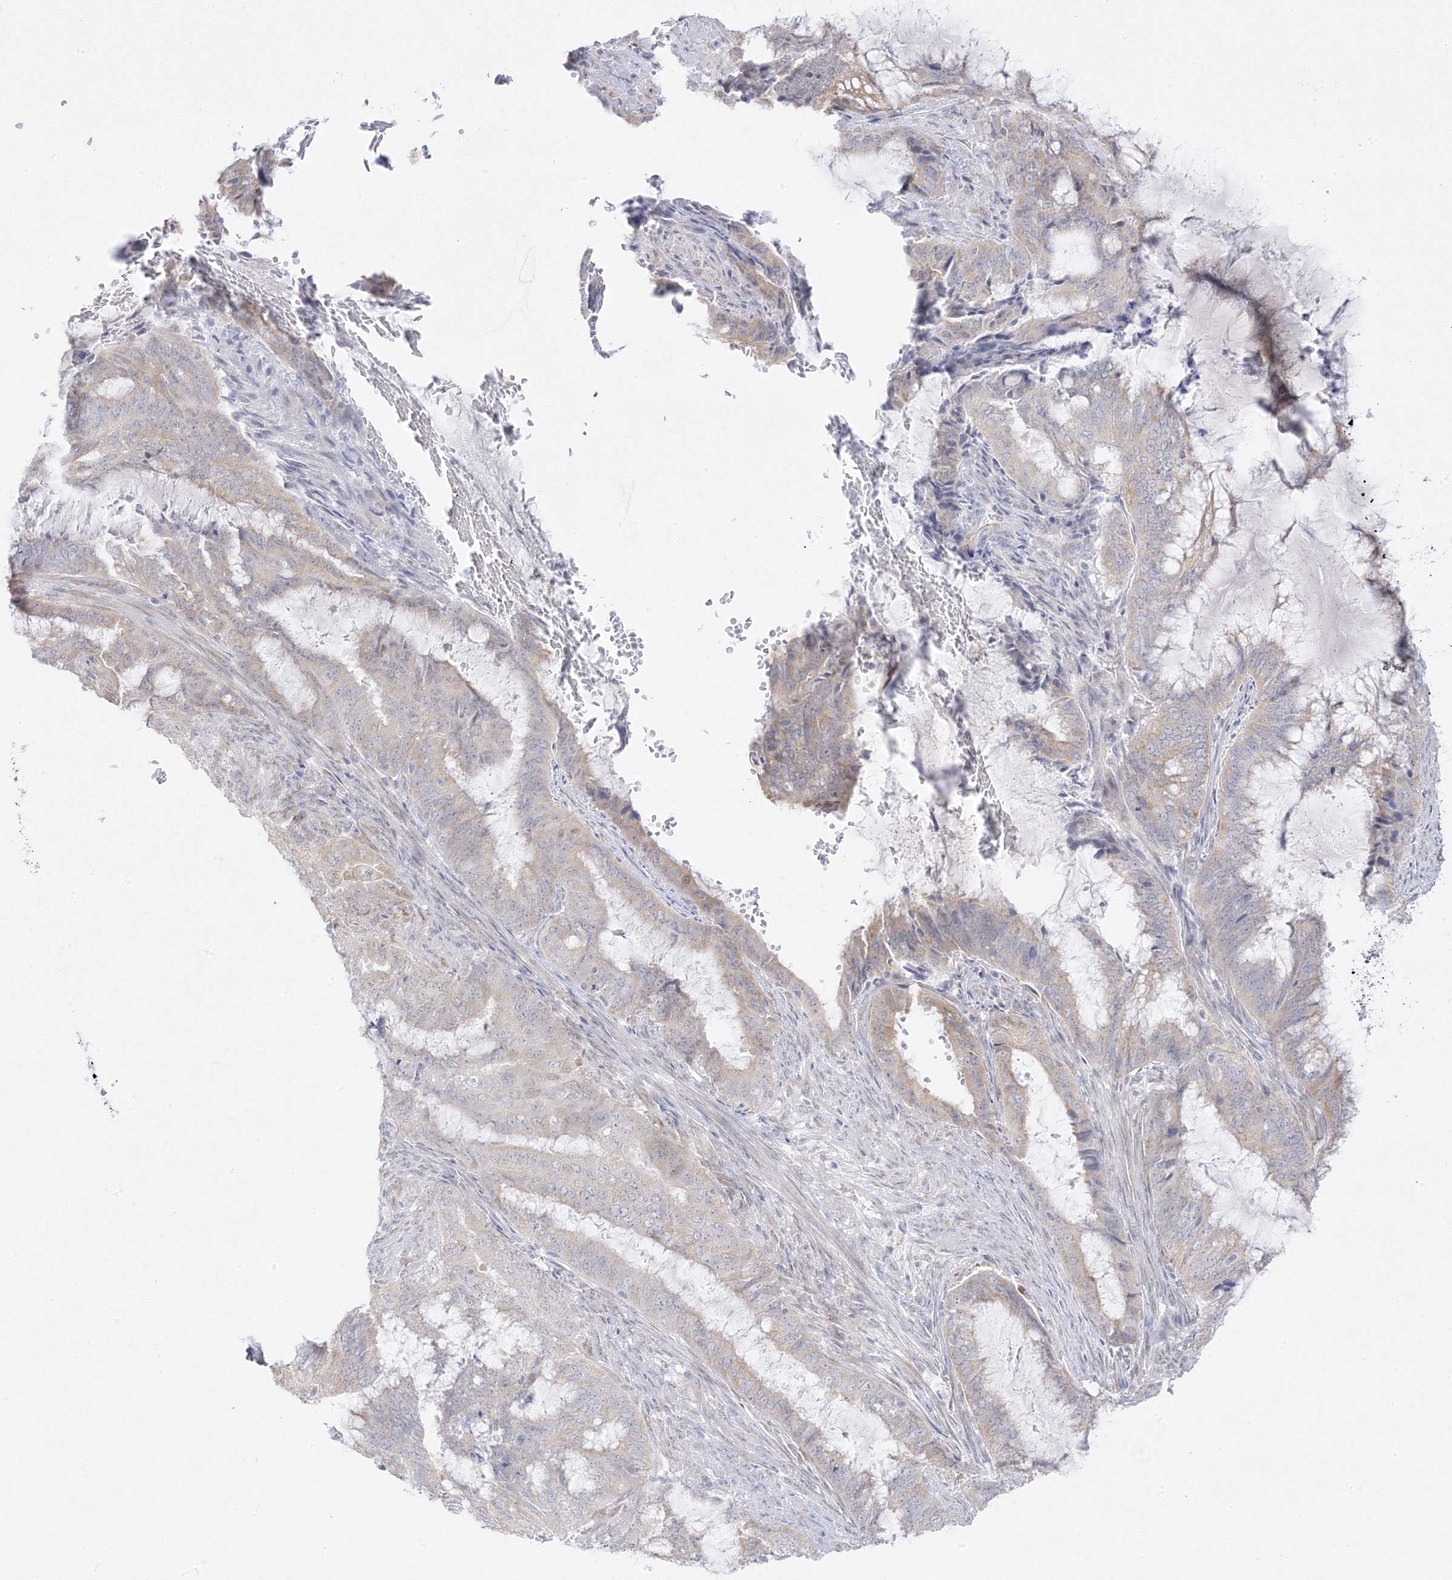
{"staining": {"intensity": "weak", "quantity": "<25%", "location": "cytoplasmic/membranous"}, "tissue": "endometrial cancer", "cell_type": "Tumor cells", "image_type": "cancer", "snomed": [{"axis": "morphology", "description": "Adenocarcinoma, NOS"}, {"axis": "topography", "description": "Endometrium"}], "caption": "Protein analysis of endometrial cancer reveals no significant positivity in tumor cells.", "gene": "C2CD2", "patient": {"sex": "female", "age": 51}}